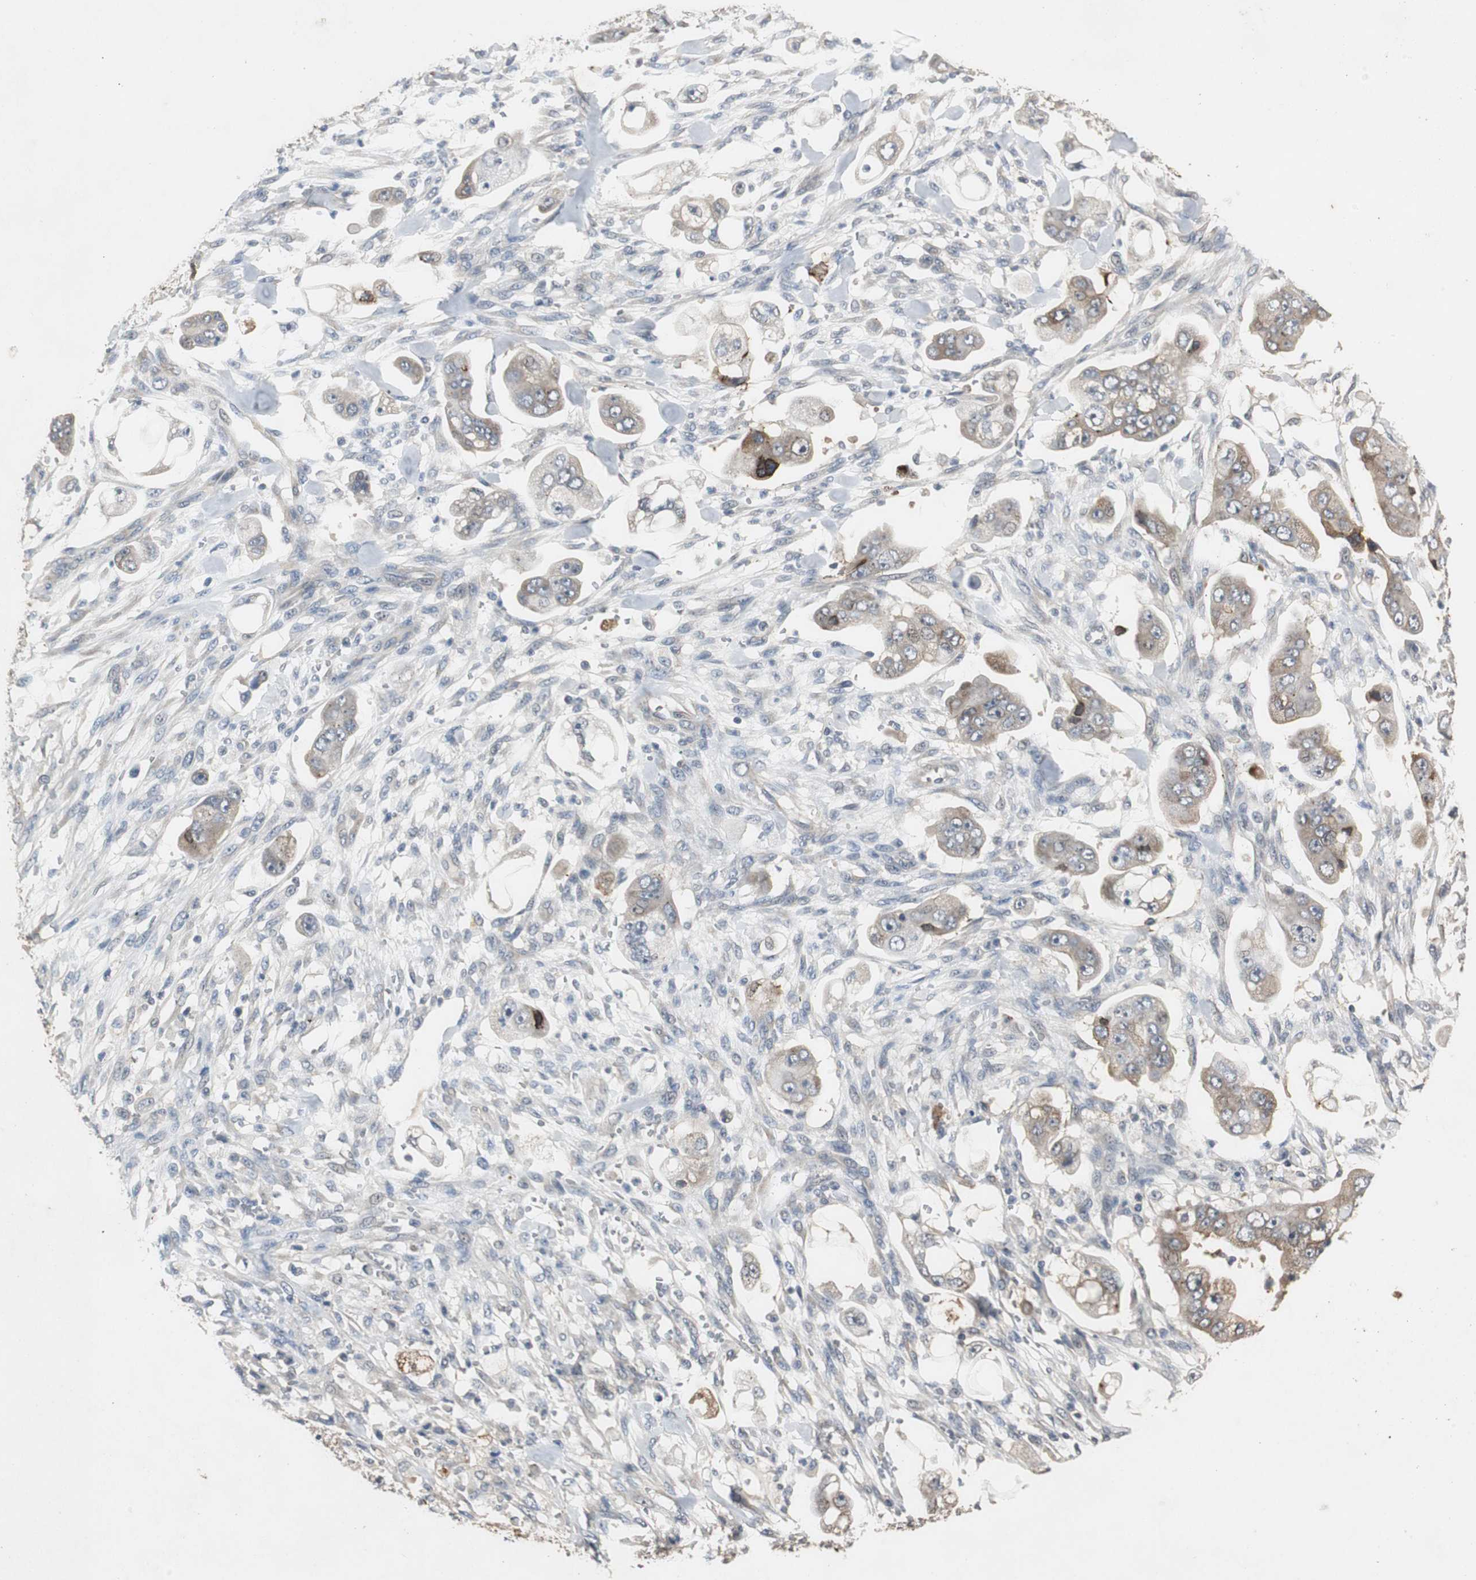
{"staining": {"intensity": "moderate", "quantity": "<25%", "location": "cytoplasmic/membranous"}, "tissue": "stomach cancer", "cell_type": "Tumor cells", "image_type": "cancer", "snomed": [{"axis": "morphology", "description": "Adenocarcinoma, NOS"}, {"axis": "topography", "description": "Stomach"}], "caption": "This photomicrograph displays immunohistochemistry staining of human adenocarcinoma (stomach), with low moderate cytoplasmic/membranous positivity in approximately <25% of tumor cells.", "gene": "PTPRN2", "patient": {"sex": "male", "age": 62}}